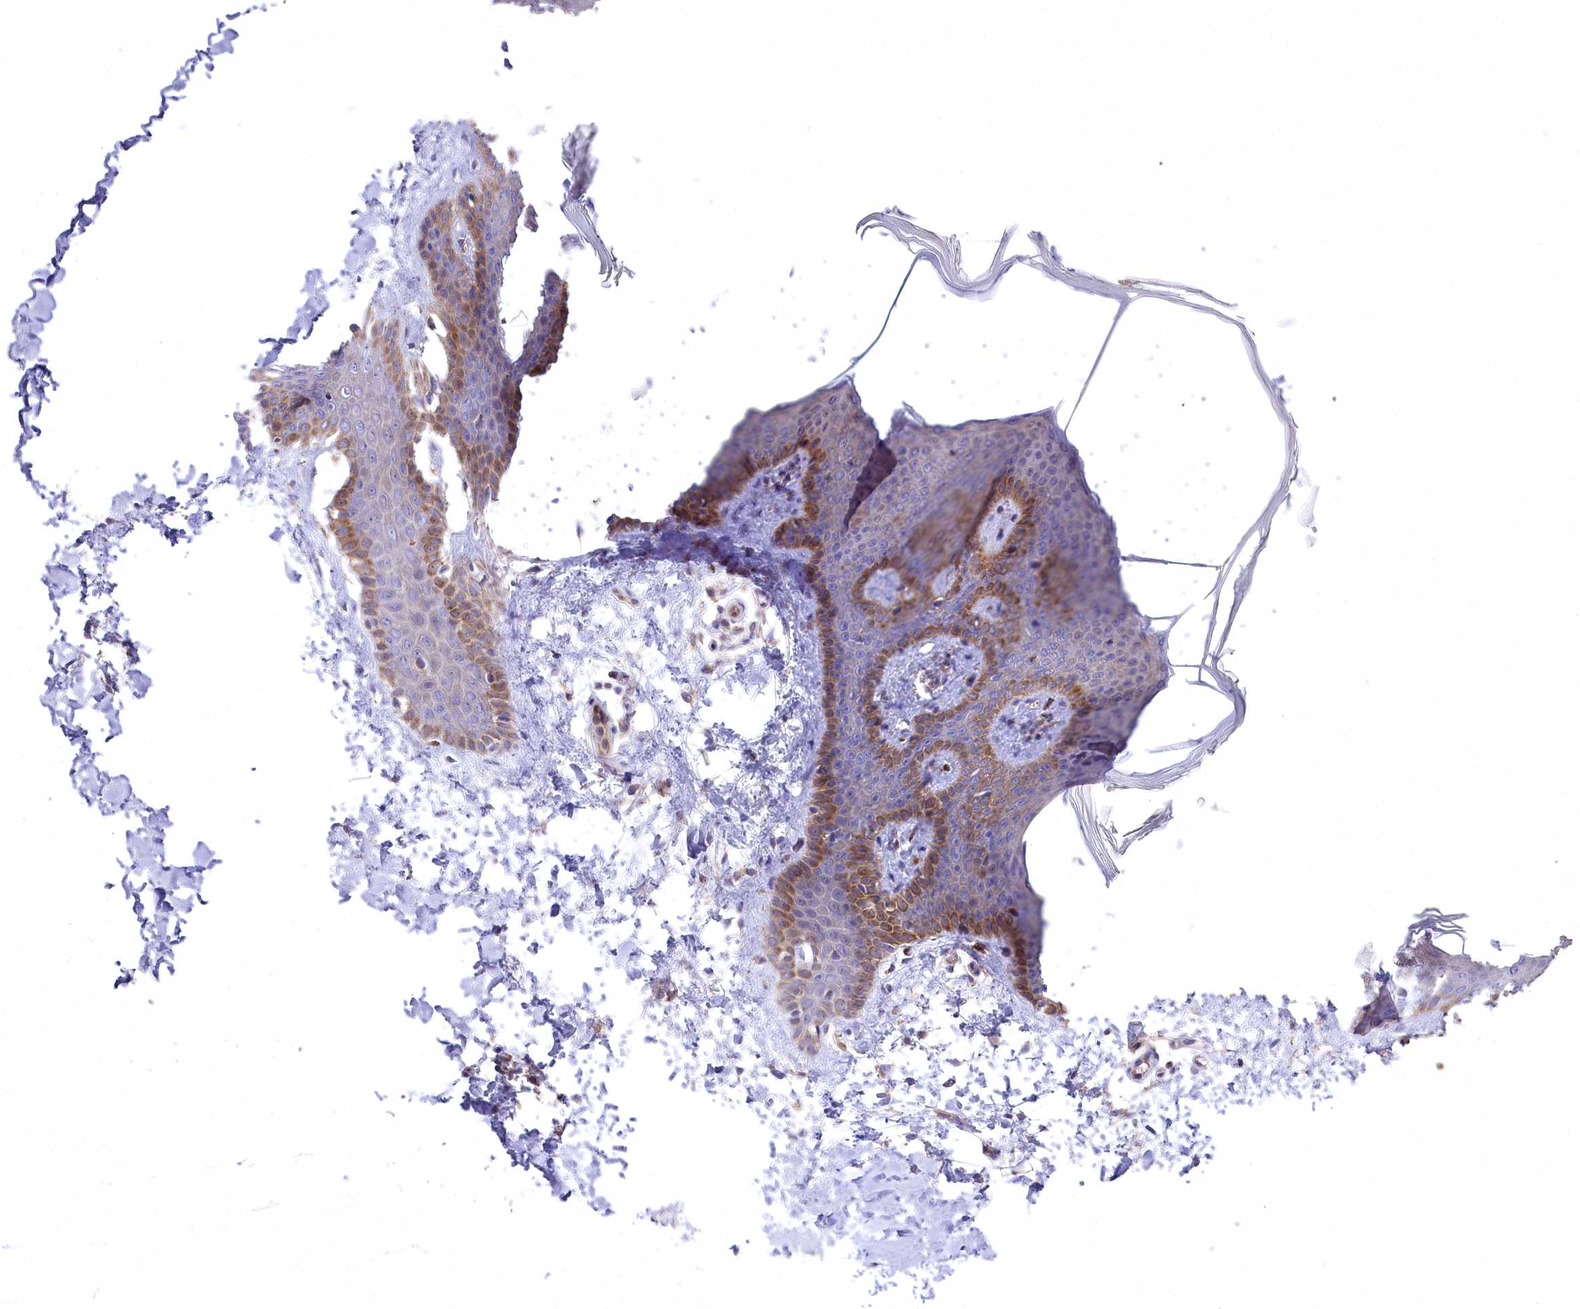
{"staining": {"intensity": "negative", "quantity": "none", "location": "none"}, "tissue": "skin", "cell_type": "Fibroblasts", "image_type": "normal", "snomed": [{"axis": "morphology", "description": "Normal tissue, NOS"}, {"axis": "topography", "description": "Skin"}], "caption": "The micrograph reveals no staining of fibroblasts in unremarkable skin. (DAB (3,3'-diaminobenzidine) immunohistochemistry (IHC) with hematoxylin counter stain).", "gene": "PTER", "patient": {"sex": "male", "age": 36}}